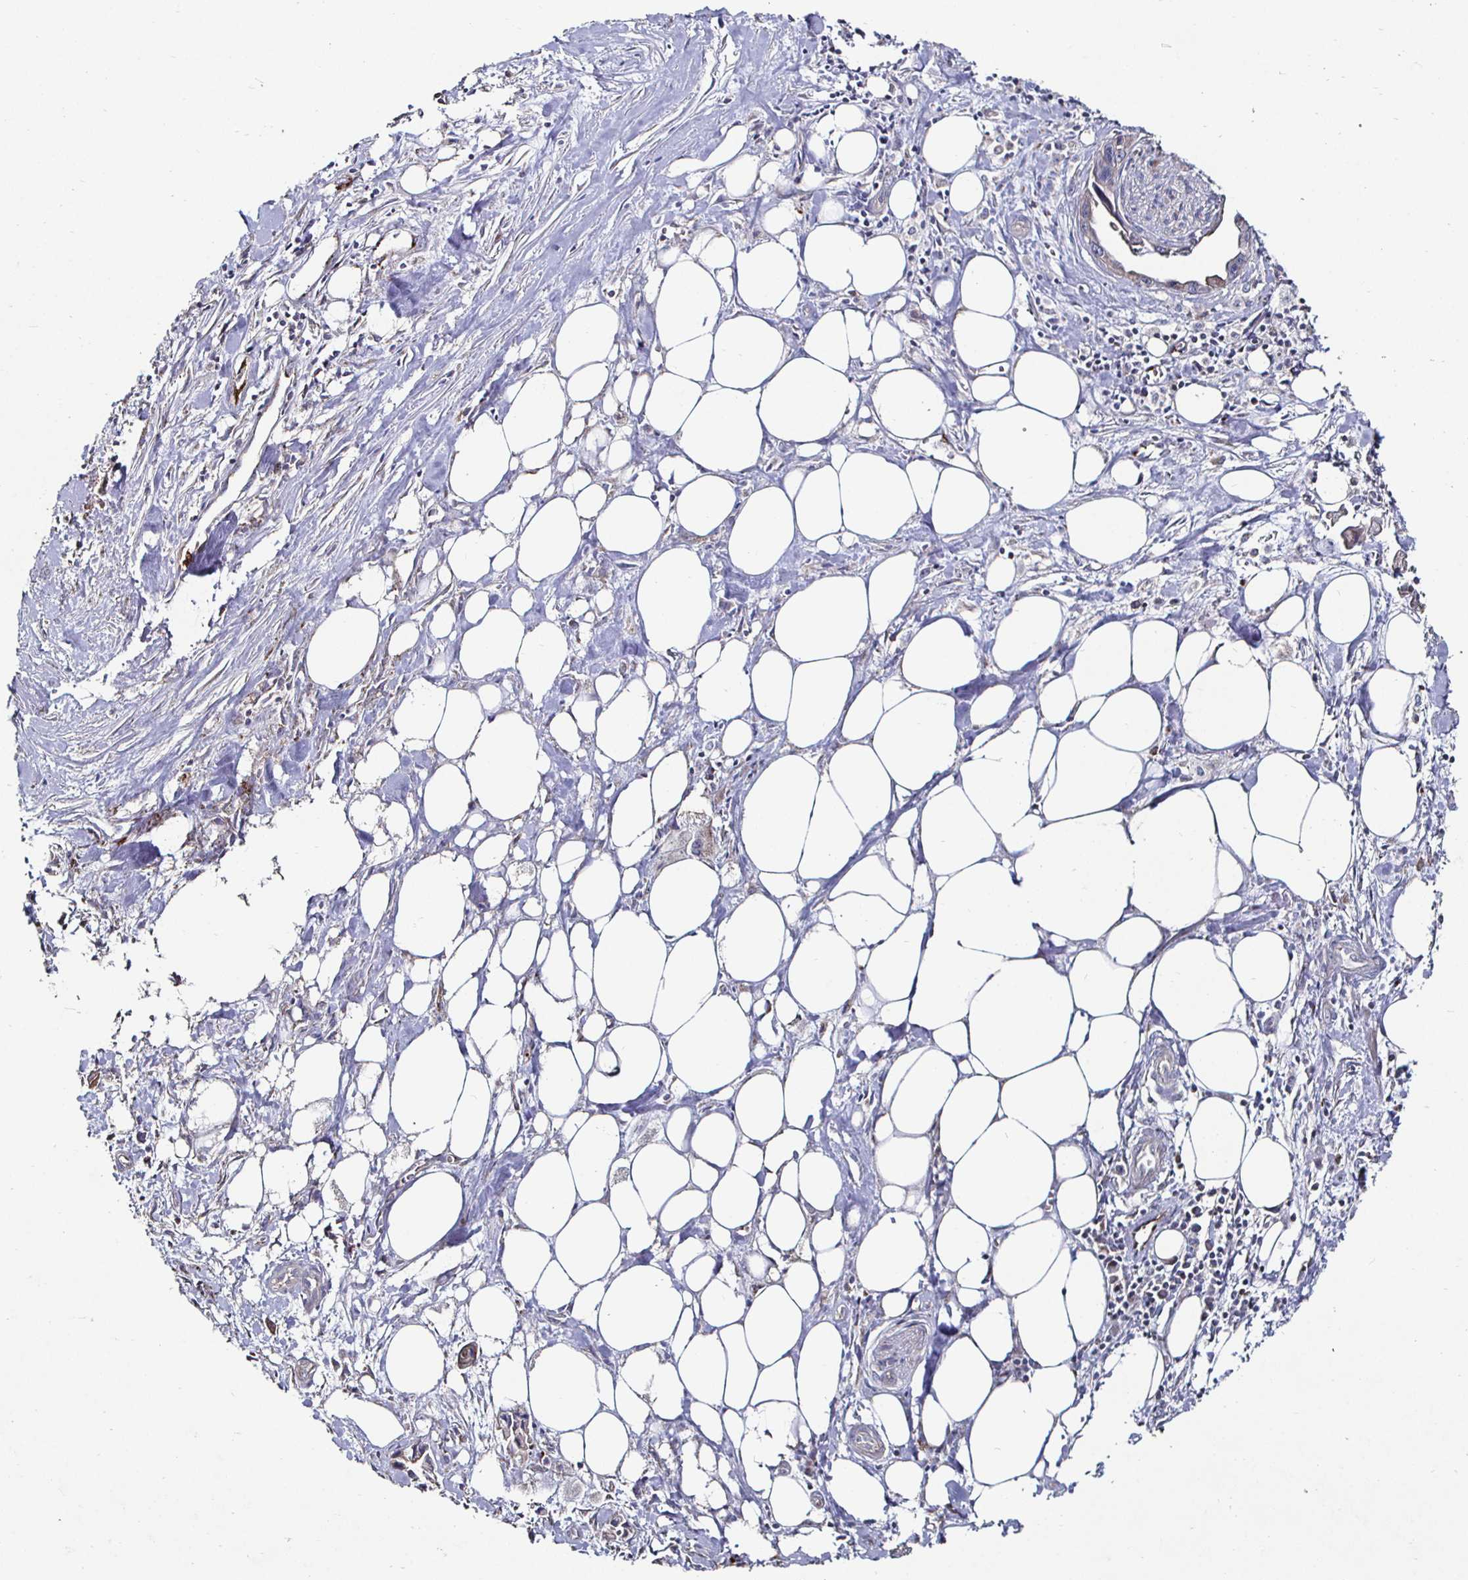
{"staining": {"intensity": "negative", "quantity": "none", "location": "none"}, "tissue": "pancreatic cancer", "cell_type": "Tumor cells", "image_type": "cancer", "snomed": [{"axis": "morphology", "description": "Adenocarcinoma, NOS"}, {"axis": "topography", "description": "Pancreas"}], "caption": "Immunohistochemistry micrograph of neoplastic tissue: human adenocarcinoma (pancreatic) stained with DAB (3,3'-diaminobenzidine) reveals no significant protein positivity in tumor cells.", "gene": "NRSN1", "patient": {"sex": "male", "age": 61}}